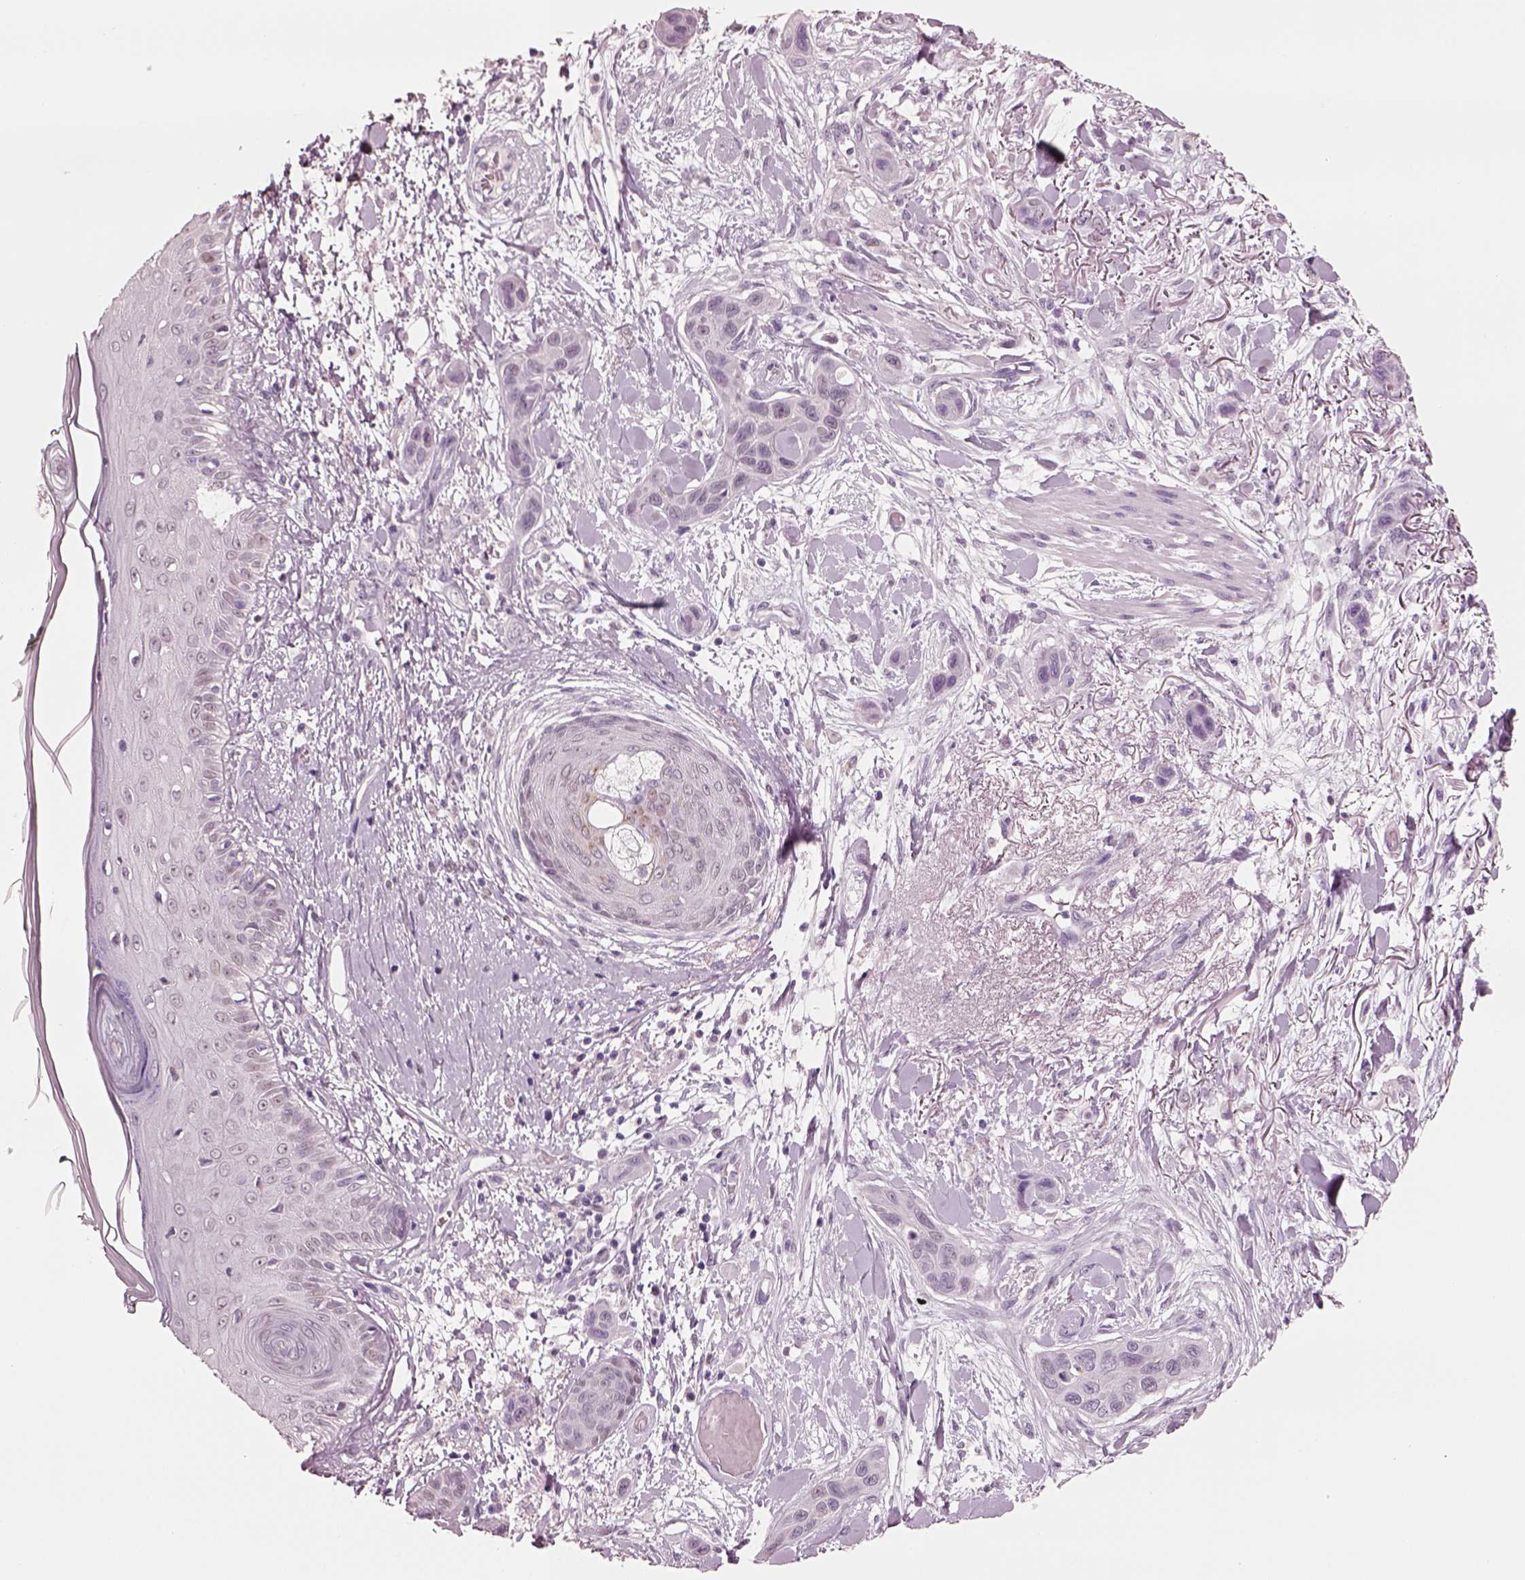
{"staining": {"intensity": "negative", "quantity": "none", "location": "none"}, "tissue": "skin cancer", "cell_type": "Tumor cells", "image_type": "cancer", "snomed": [{"axis": "morphology", "description": "Squamous cell carcinoma, NOS"}, {"axis": "topography", "description": "Skin"}], "caption": "Immunohistochemical staining of skin cancer exhibits no significant expression in tumor cells. (DAB (3,3'-diaminobenzidine) IHC with hematoxylin counter stain).", "gene": "ELSPBP1", "patient": {"sex": "male", "age": 79}}